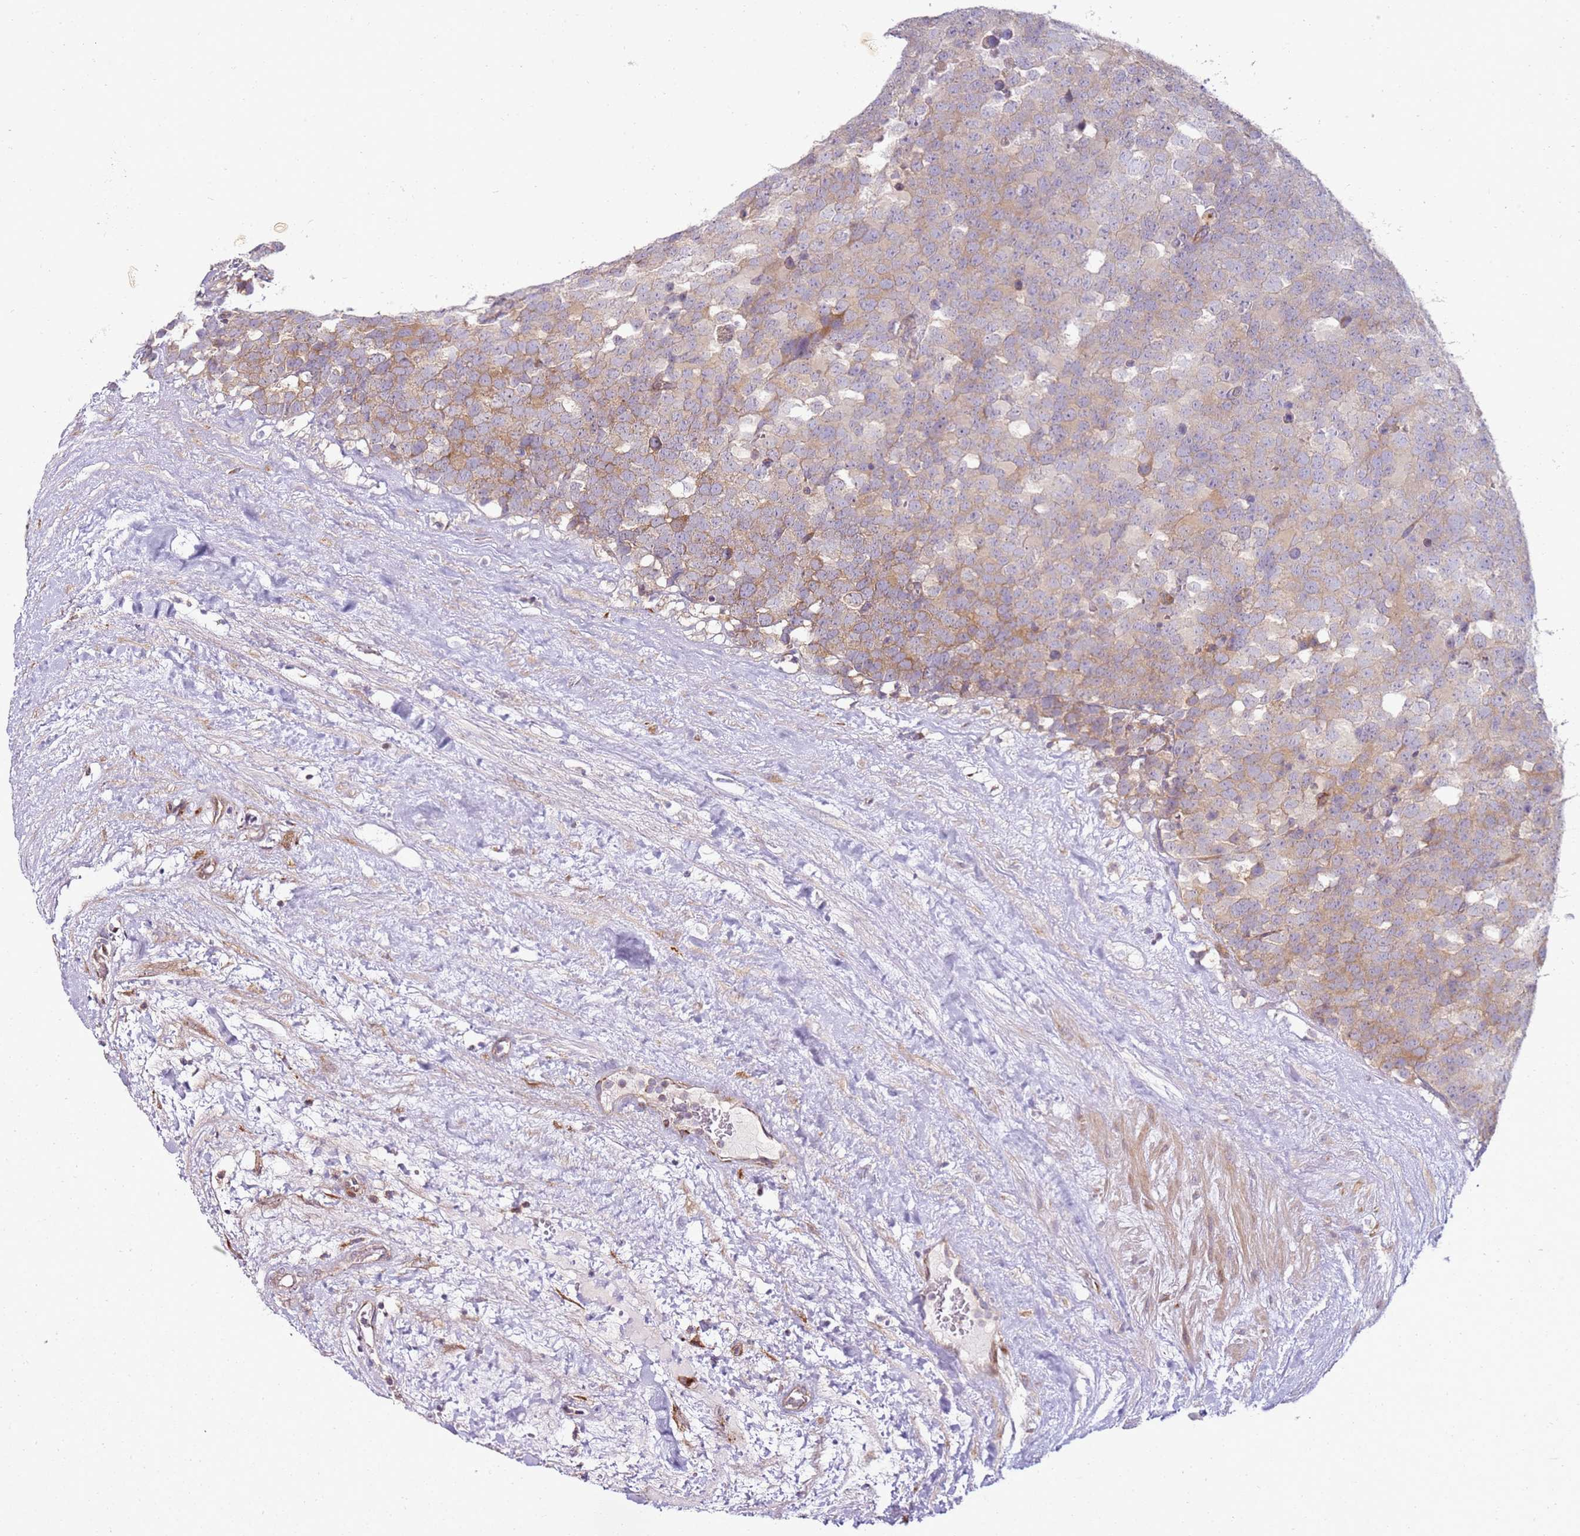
{"staining": {"intensity": "weak", "quantity": "25%-75%", "location": "cytoplasmic/membranous"}, "tissue": "testis cancer", "cell_type": "Tumor cells", "image_type": "cancer", "snomed": [{"axis": "morphology", "description": "Seminoma, NOS"}, {"axis": "topography", "description": "Testis"}], "caption": "Human seminoma (testis) stained for a protein (brown) exhibits weak cytoplasmic/membranous positive staining in about 25%-75% of tumor cells.", "gene": "GRAP", "patient": {"sex": "male", "age": 71}}